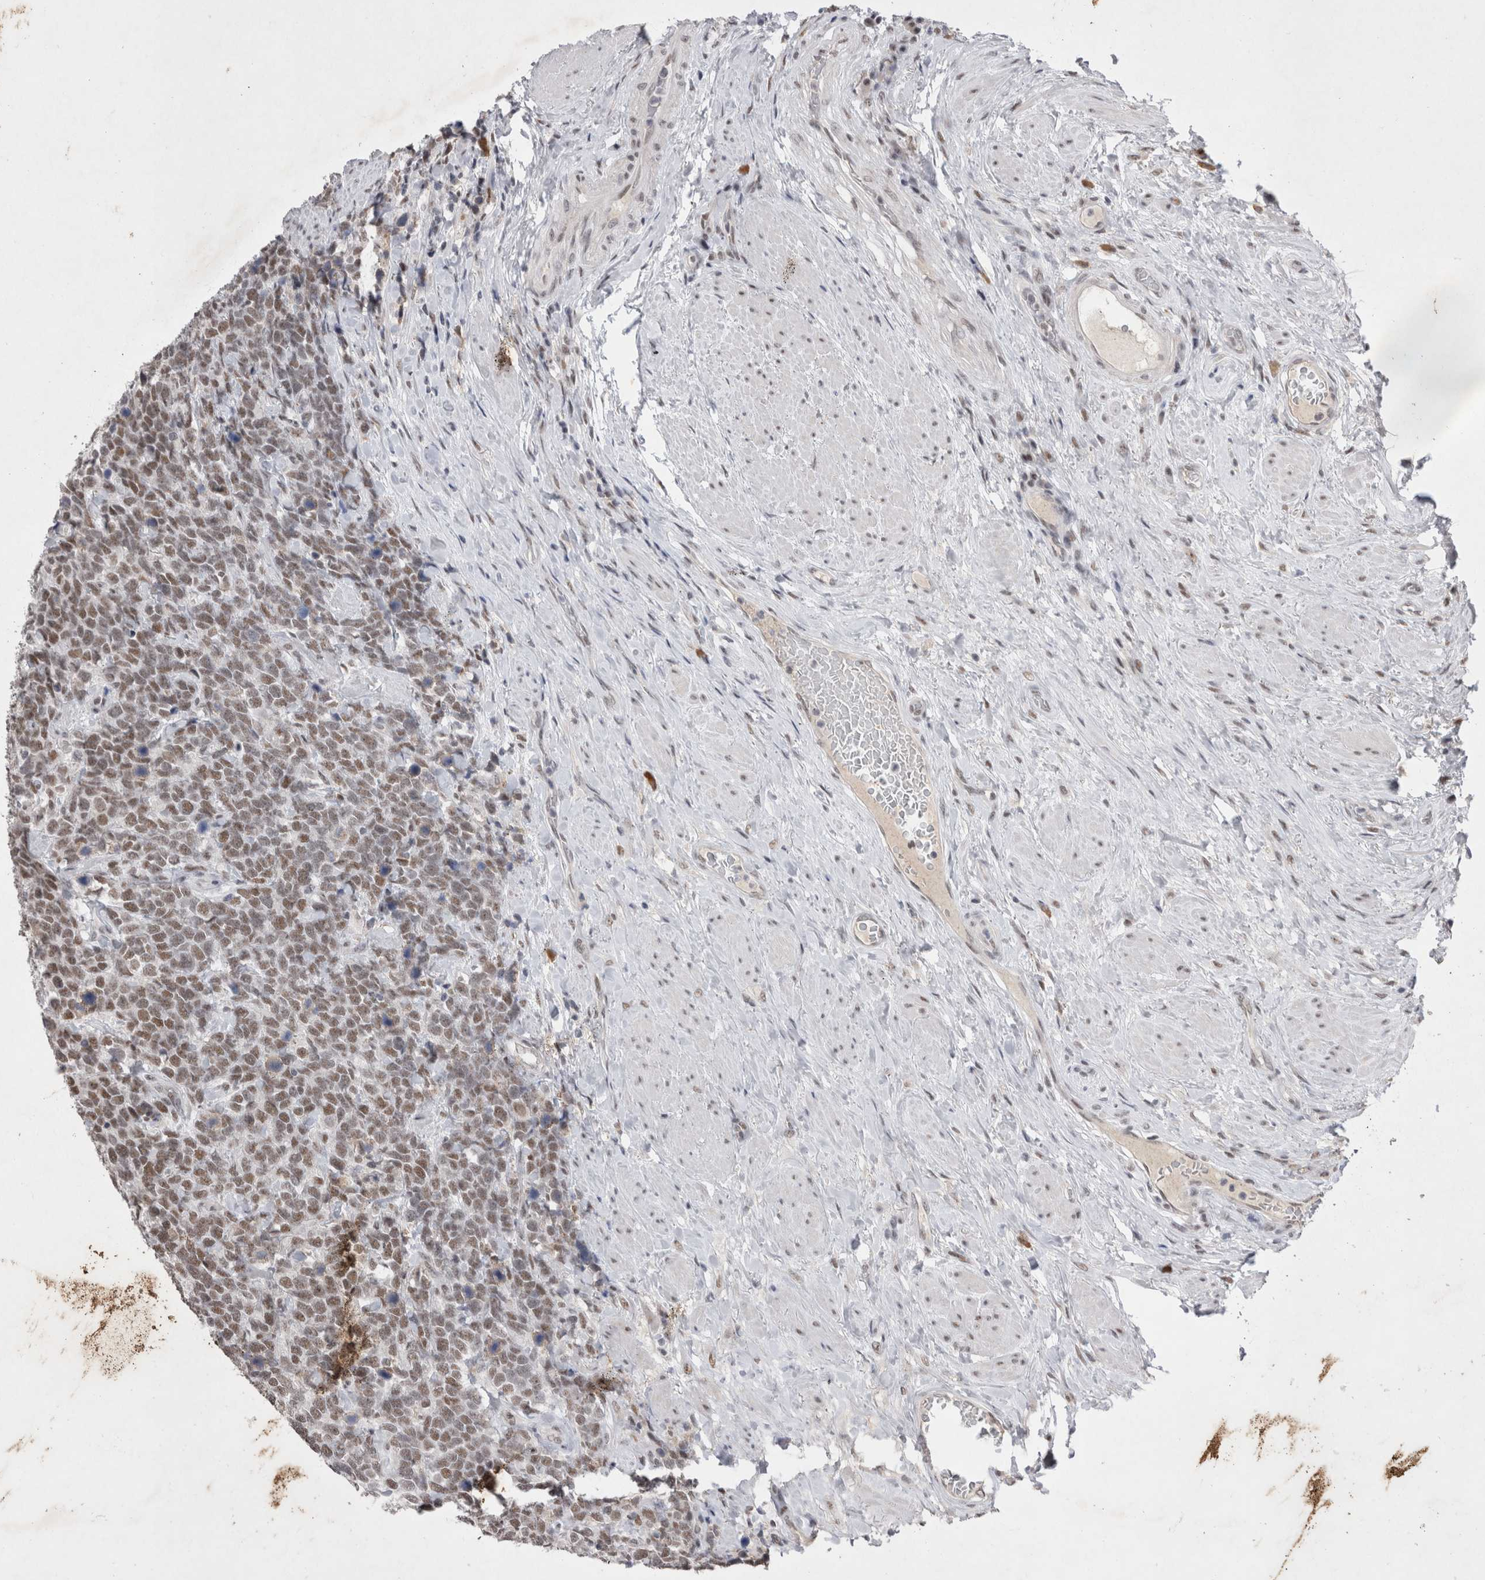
{"staining": {"intensity": "moderate", "quantity": ">75%", "location": "nuclear"}, "tissue": "urothelial cancer", "cell_type": "Tumor cells", "image_type": "cancer", "snomed": [{"axis": "morphology", "description": "Urothelial carcinoma, High grade"}, {"axis": "topography", "description": "Urinary bladder"}], "caption": "Immunohistochemical staining of urothelial carcinoma (high-grade) exhibits moderate nuclear protein expression in about >75% of tumor cells.", "gene": "RBM6", "patient": {"sex": "female", "age": 82}}